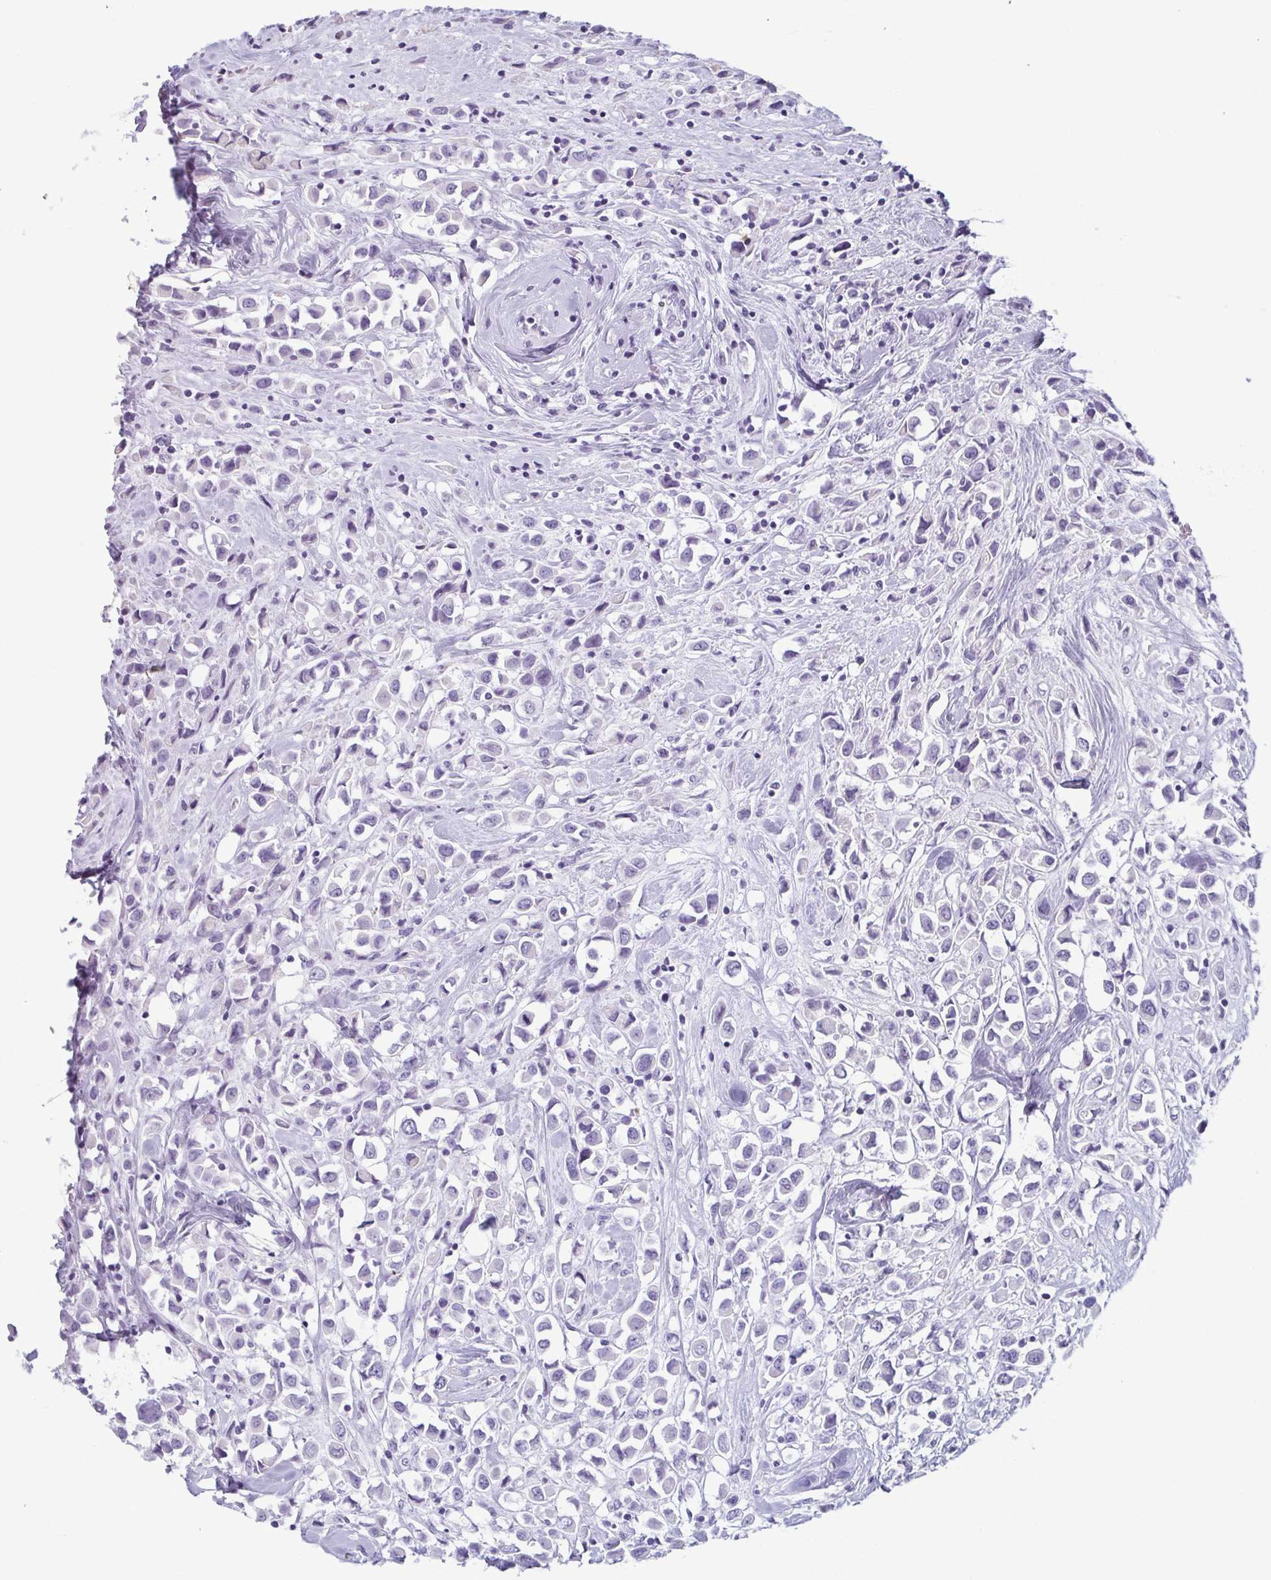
{"staining": {"intensity": "negative", "quantity": "none", "location": "none"}, "tissue": "breast cancer", "cell_type": "Tumor cells", "image_type": "cancer", "snomed": [{"axis": "morphology", "description": "Duct carcinoma"}, {"axis": "topography", "description": "Breast"}], "caption": "Photomicrograph shows no protein staining in tumor cells of intraductal carcinoma (breast) tissue.", "gene": "KRT78", "patient": {"sex": "female", "age": 61}}